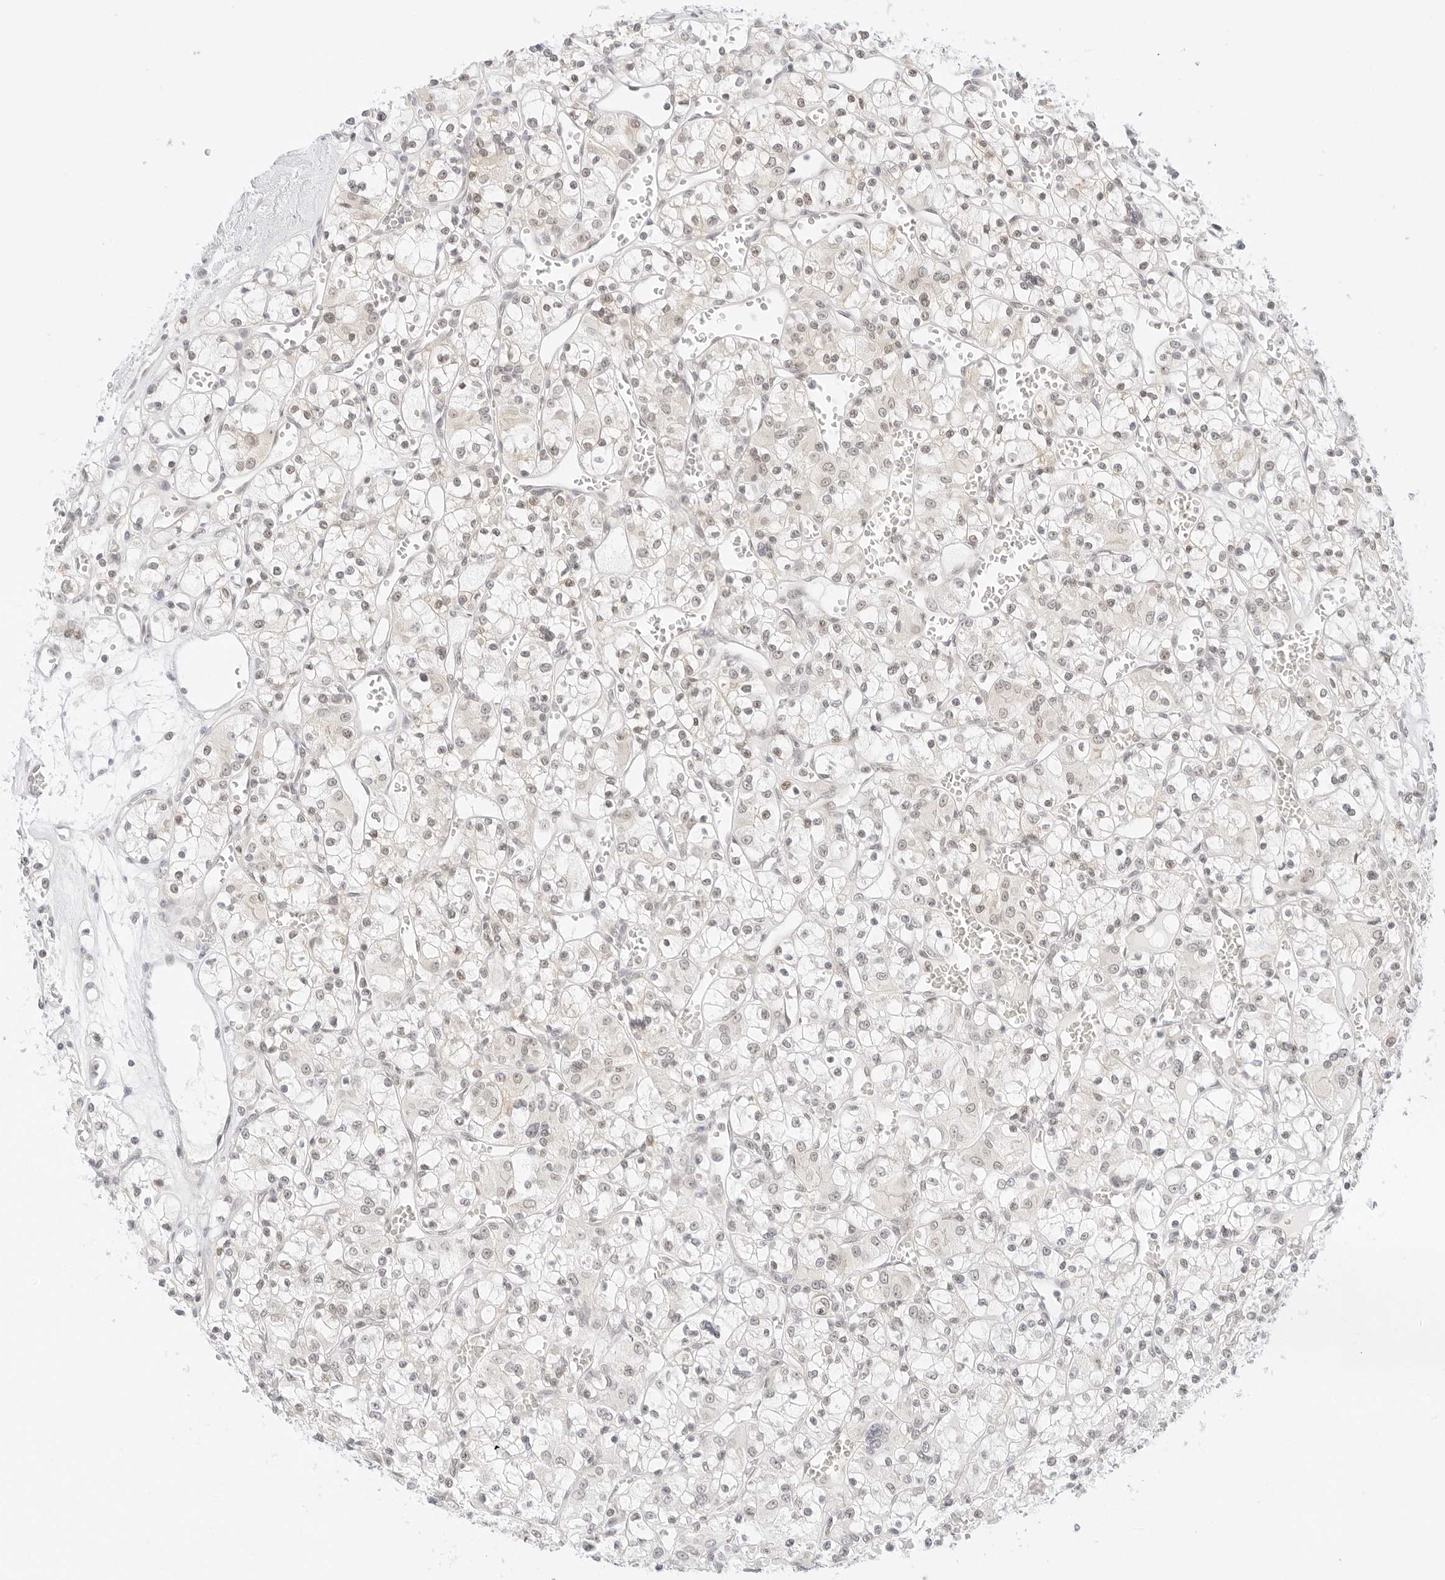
{"staining": {"intensity": "negative", "quantity": "none", "location": "none"}, "tissue": "renal cancer", "cell_type": "Tumor cells", "image_type": "cancer", "snomed": [{"axis": "morphology", "description": "Adenocarcinoma, NOS"}, {"axis": "topography", "description": "Kidney"}], "caption": "The image displays no significant expression in tumor cells of adenocarcinoma (renal).", "gene": "POLR3C", "patient": {"sex": "female", "age": 59}}